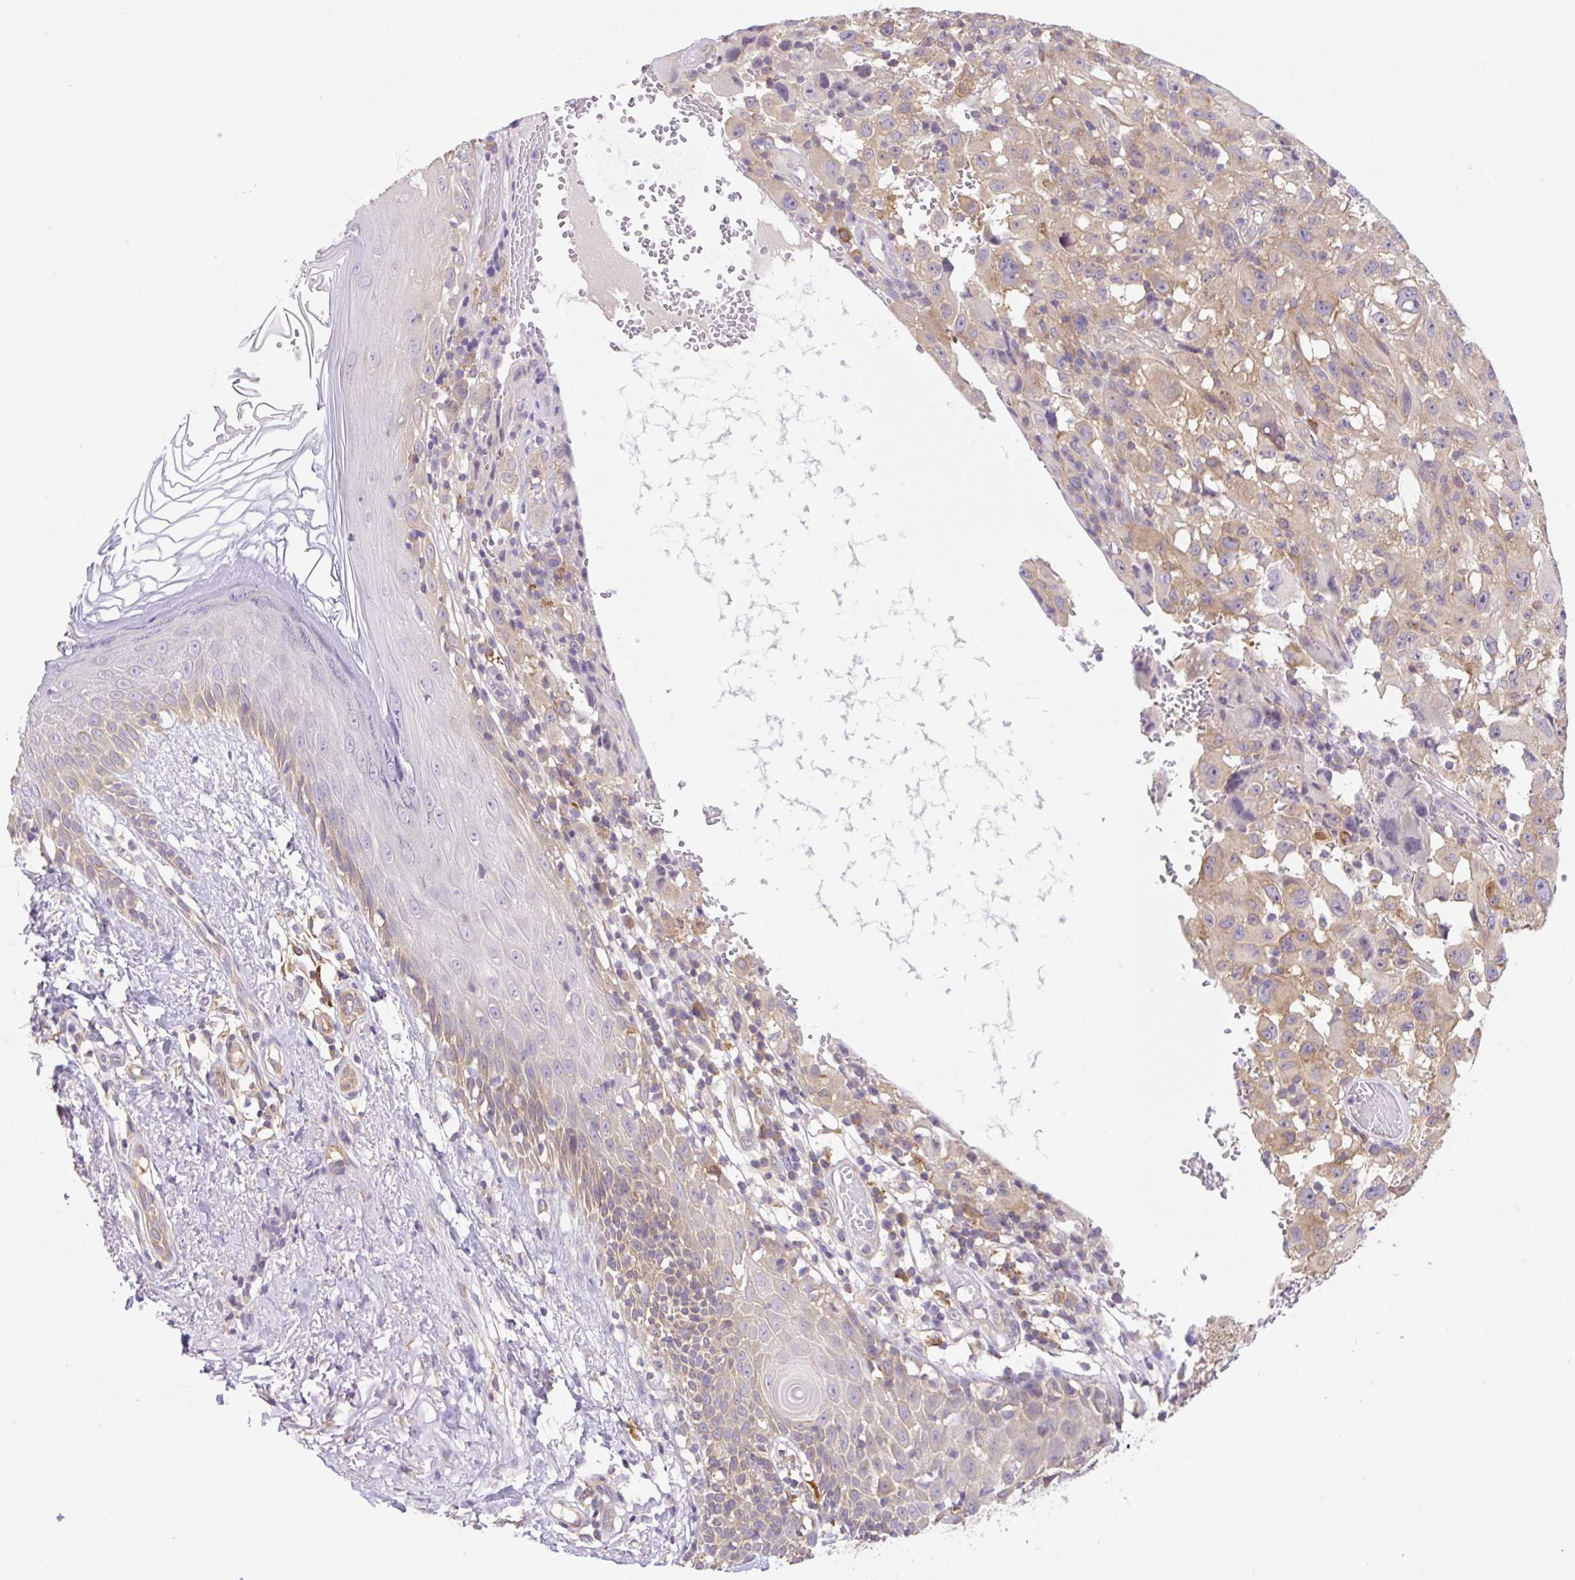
{"staining": {"intensity": "moderate", "quantity": "25%-75%", "location": "cytoplasmic/membranous"}, "tissue": "melanoma", "cell_type": "Tumor cells", "image_type": "cancer", "snomed": [{"axis": "morphology", "description": "Malignant melanoma, NOS"}, {"axis": "topography", "description": "Skin"}], "caption": "Immunohistochemistry (IHC) histopathology image of human malignant melanoma stained for a protein (brown), which reveals medium levels of moderate cytoplasmic/membranous positivity in about 25%-75% of tumor cells.", "gene": "CAMK2B", "patient": {"sex": "female", "age": 71}}